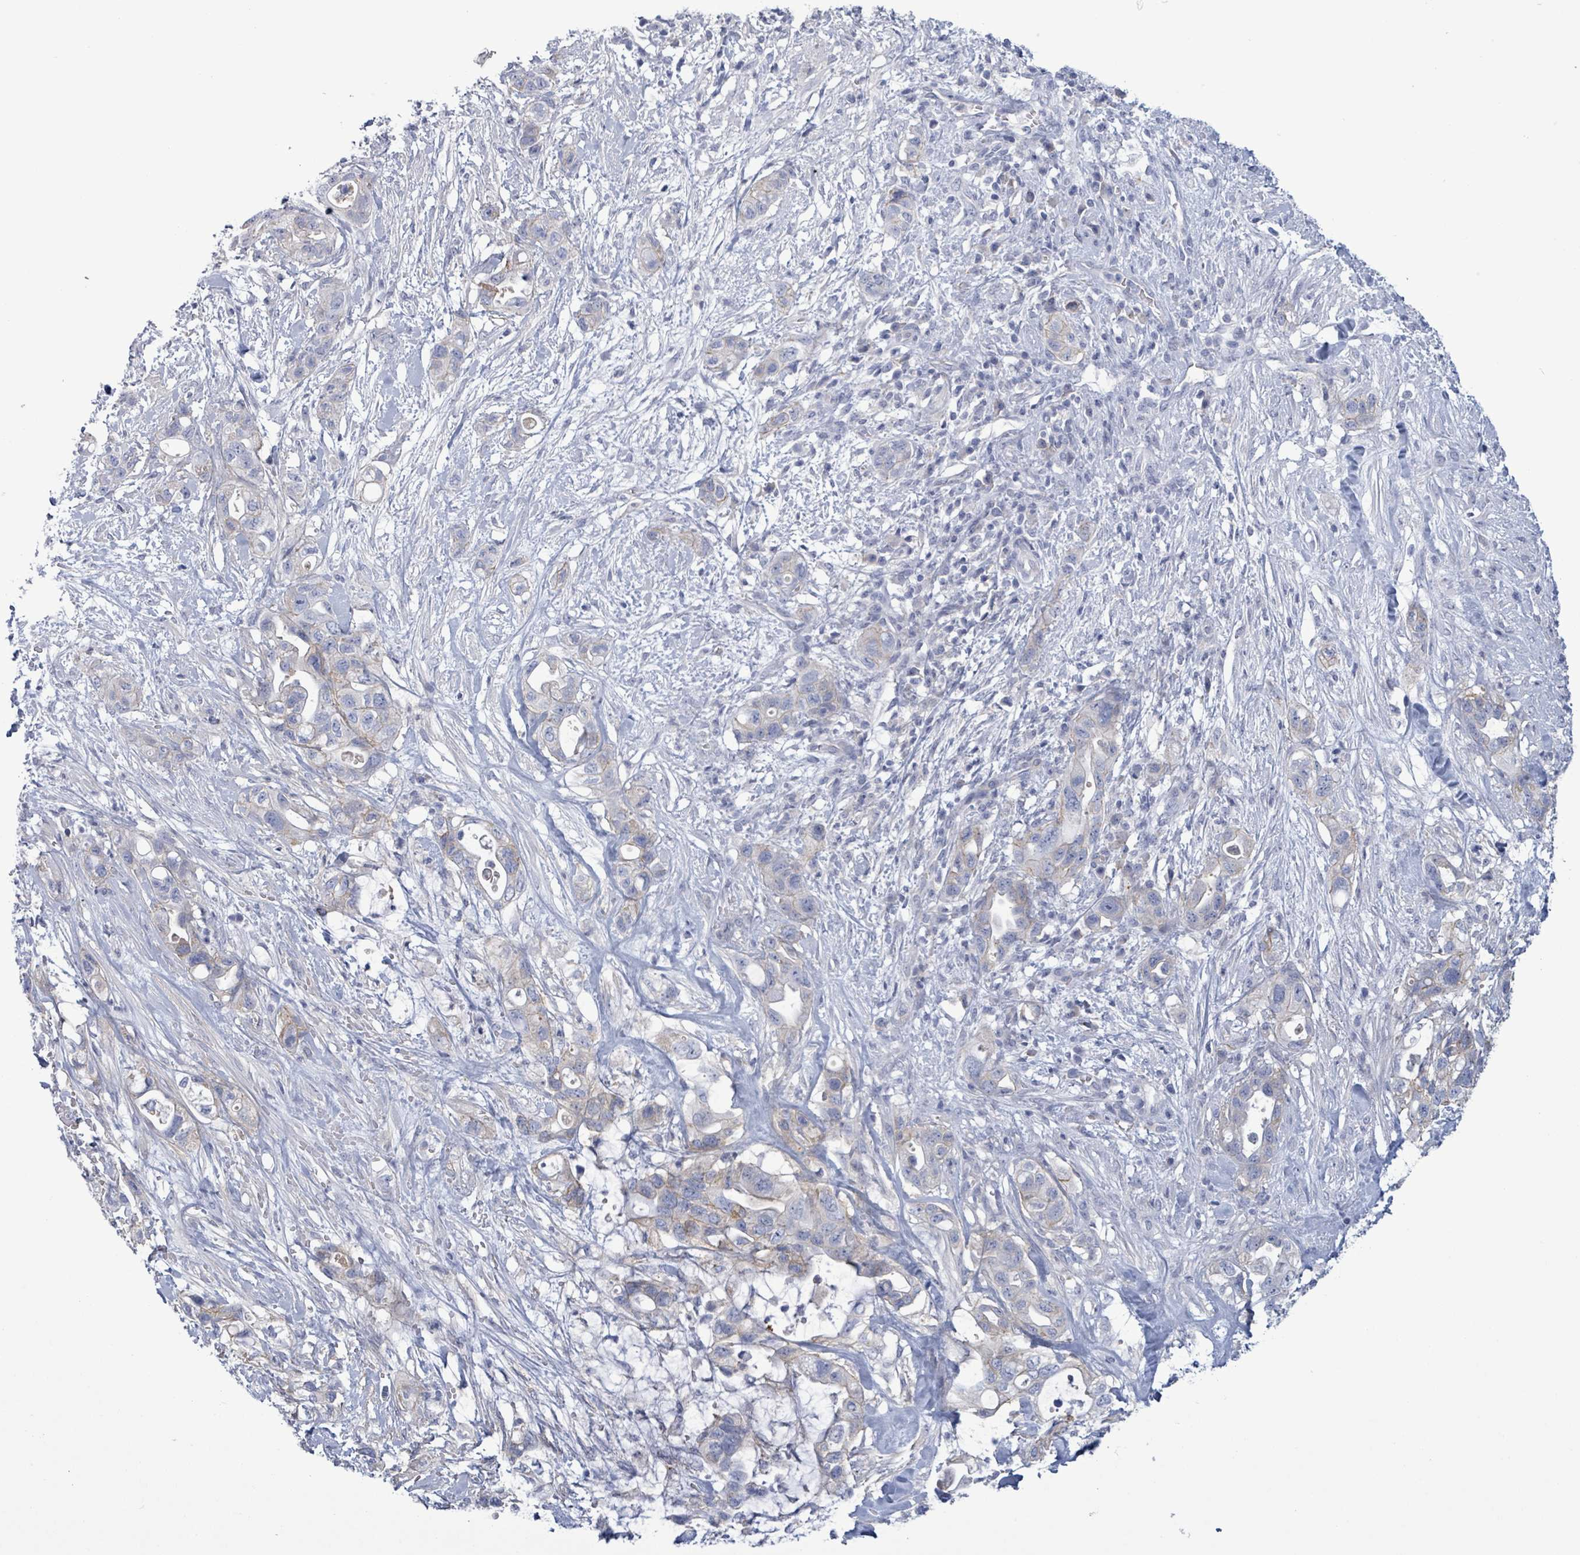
{"staining": {"intensity": "weak", "quantity": "<25%", "location": "cytoplasmic/membranous"}, "tissue": "pancreatic cancer", "cell_type": "Tumor cells", "image_type": "cancer", "snomed": [{"axis": "morphology", "description": "Adenocarcinoma, NOS"}, {"axis": "topography", "description": "Pancreas"}], "caption": "Immunohistochemistry image of human pancreatic cancer stained for a protein (brown), which demonstrates no staining in tumor cells.", "gene": "BSG", "patient": {"sex": "female", "age": 72}}